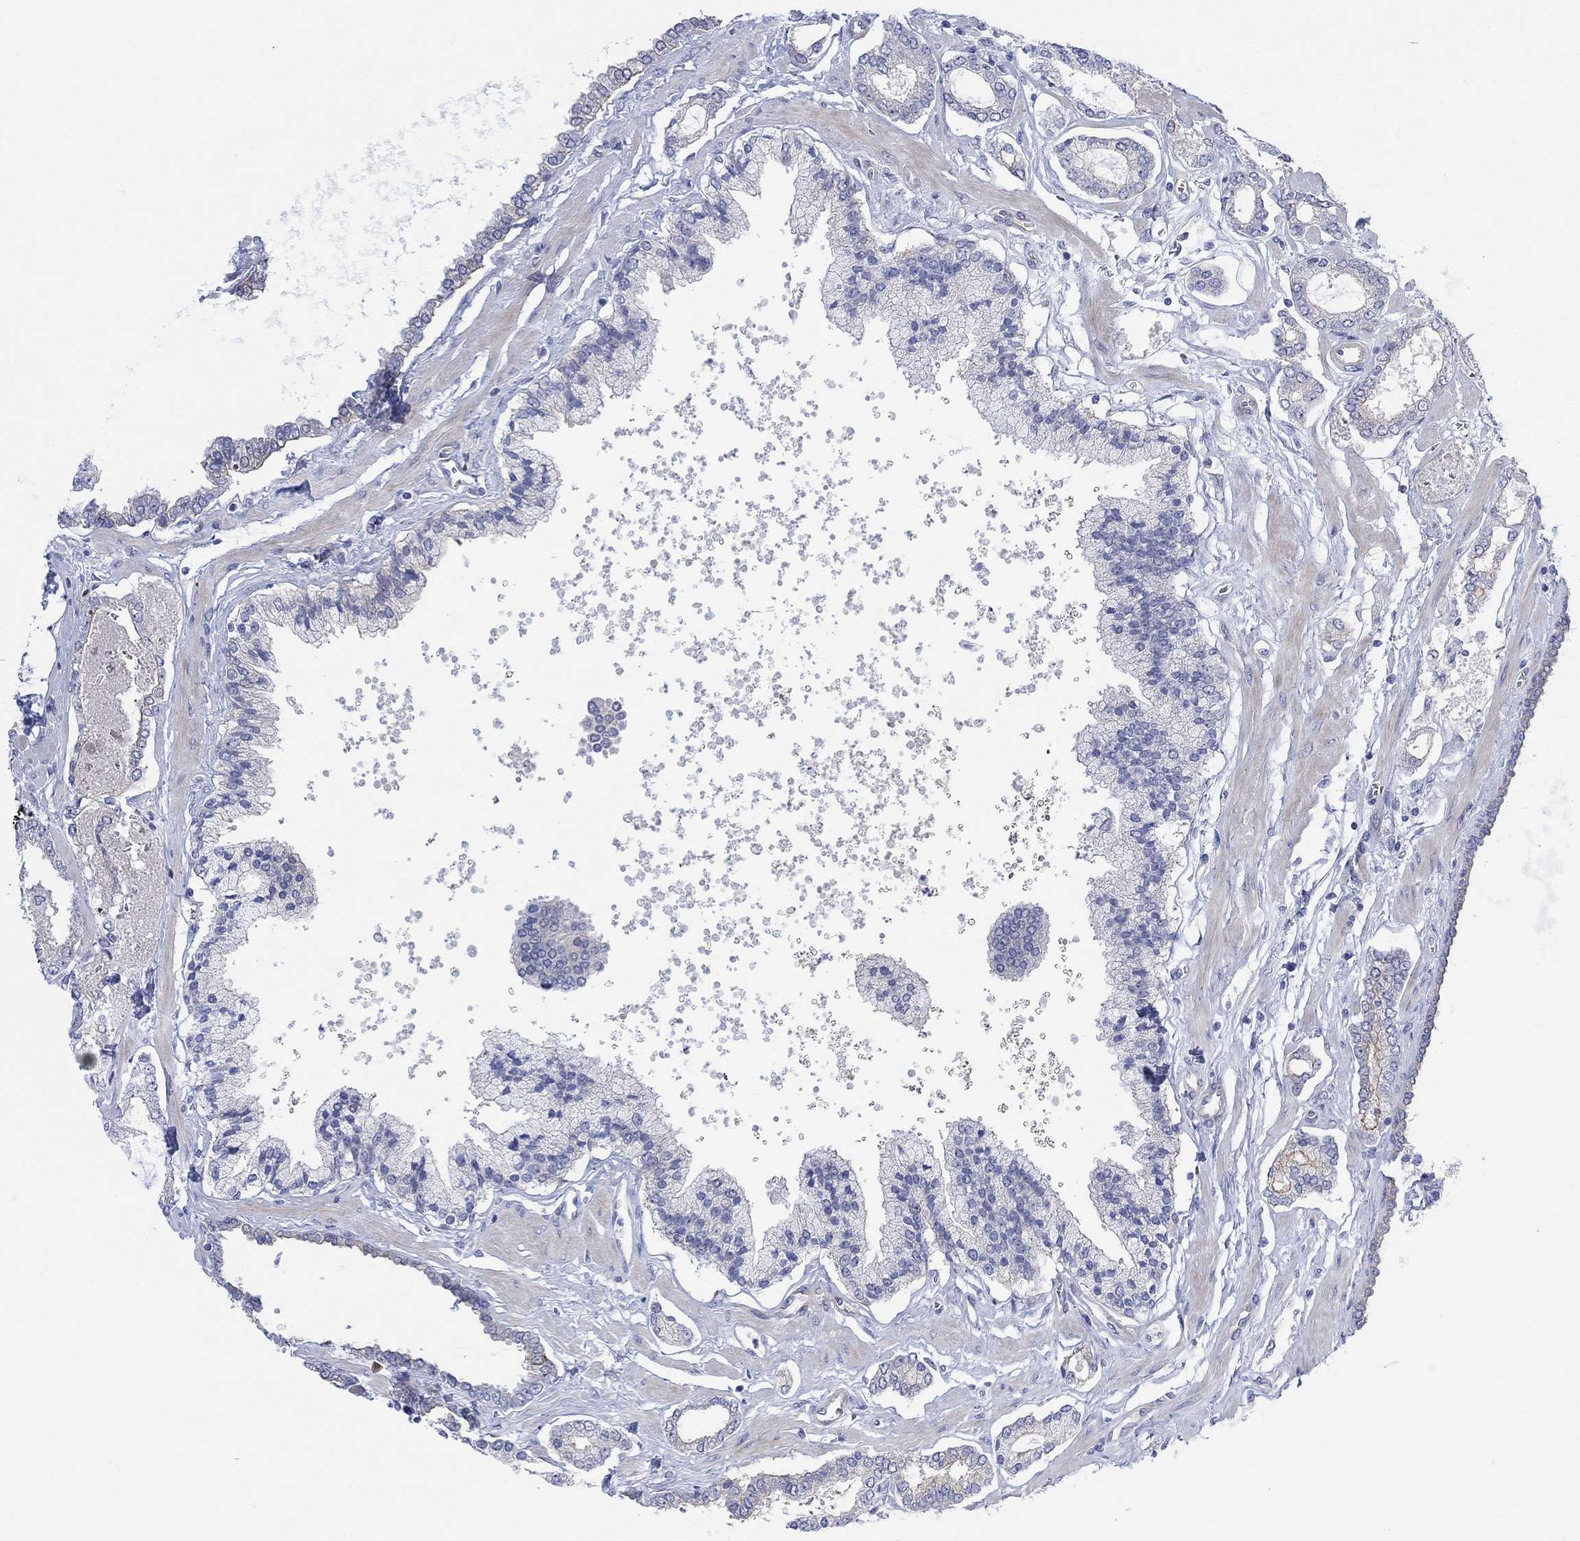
{"staining": {"intensity": "negative", "quantity": "none", "location": "none"}, "tissue": "prostate cancer", "cell_type": "Tumor cells", "image_type": "cancer", "snomed": [{"axis": "morphology", "description": "Adenocarcinoma, NOS"}, {"axis": "topography", "description": "Prostate"}], "caption": "Protein analysis of prostate cancer (adenocarcinoma) exhibits no significant positivity in tumor cells.", "gene": "TLDC2", "patient": {"sex": "male", "age": 63}}